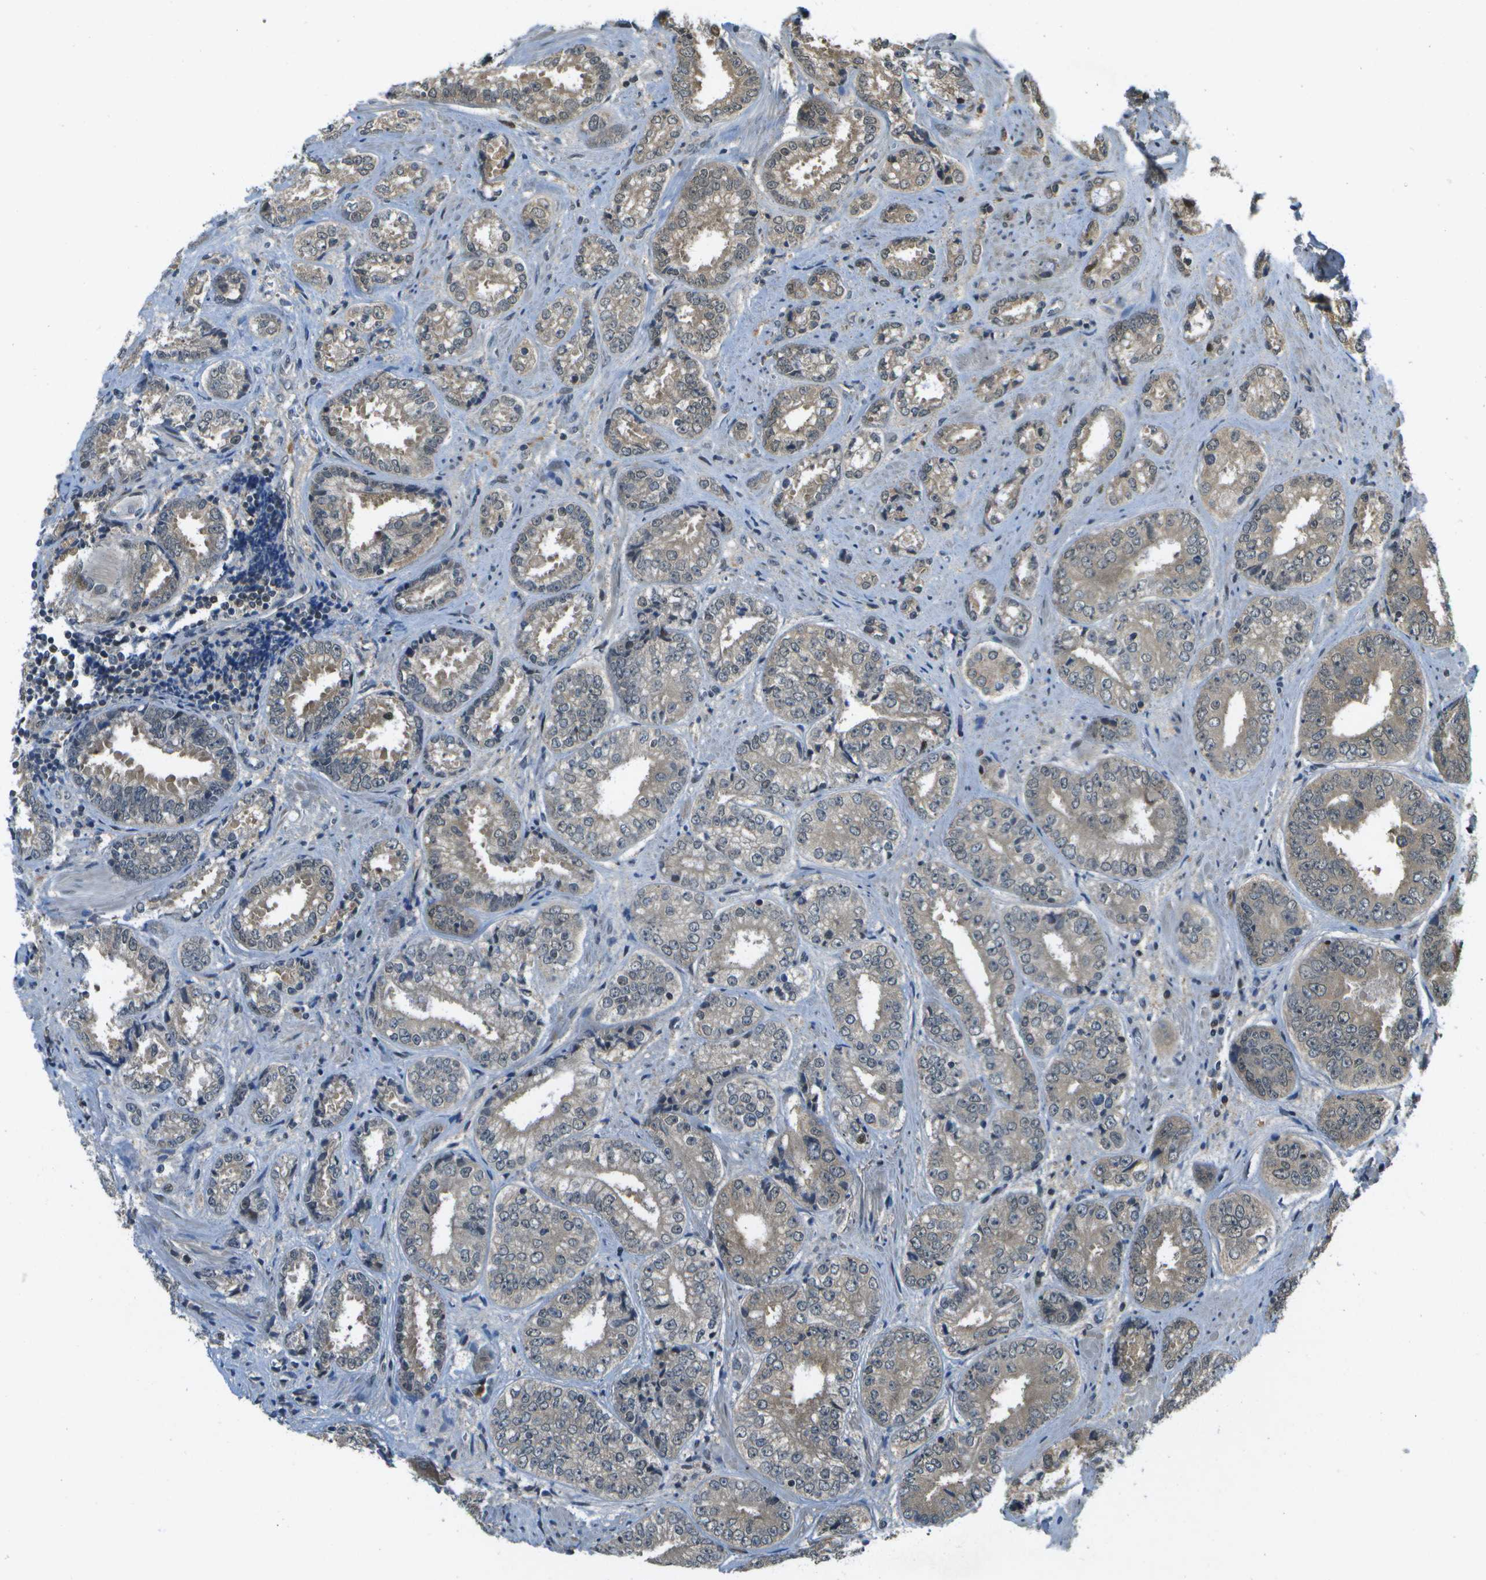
{"staining": {"intensity": "weak", "quantity": ">75%", "location": "cytoplasmic/membranous"}, "tissue": "prostate cancer", "cell_type": "Tumor cells", "image_type": "cancer", "snomed": [{"axis": "morphology", "description": "Adenocarcinoma, High grade"}, {"axis": "topography", "description": "Prostate"}], "caption": "Prostate high-grade adenocarcinoma tissue shows weak cytoplasmic/membranous staining in approximately >75% of tumor cells", "gene": "GANC", "patient": {"sex": "male", "age": 61}}